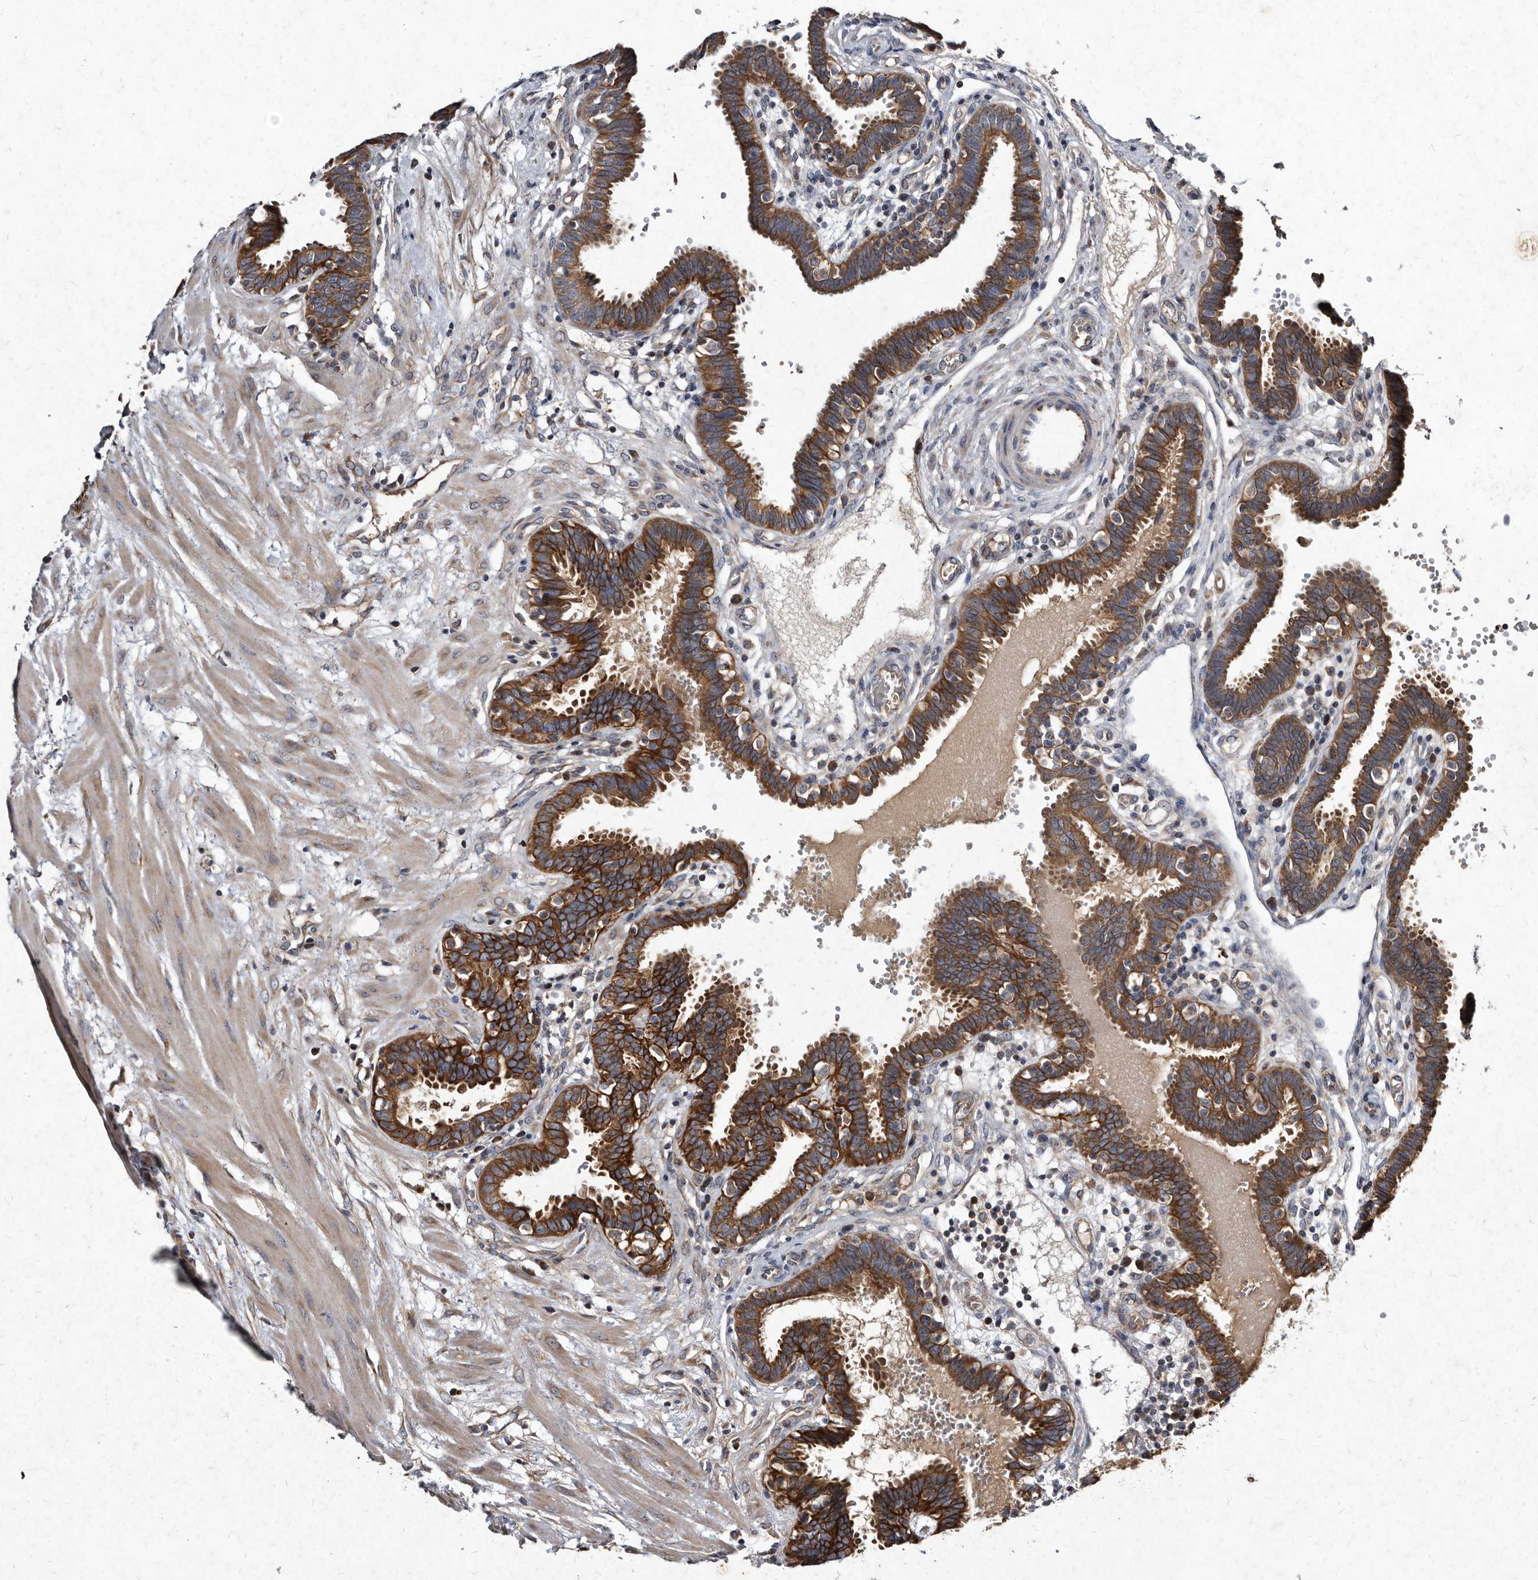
{"staining": {"intensity": "strong", "quantity": ">75%", "location": "cytoplasmic/membranous"}, "tissue": "fallopian tube", "cell_type": "Glandular cells", "image_type": "normal", "snomed": [{"axis": "morphology", "description": "Normal tissue, NOS"}, {"axis": "topography", "description": "Fallopian tube"}, {"axis": "topography", "description": "Placenta"}], "caption": "Fallopian tube stained with a brown dye exhibits strong cytoplasmic/membranous positive positivity in about >75% of glandular cells.", "gene": "YPEL1", "patient": {"sex": "female", "age": 32}}